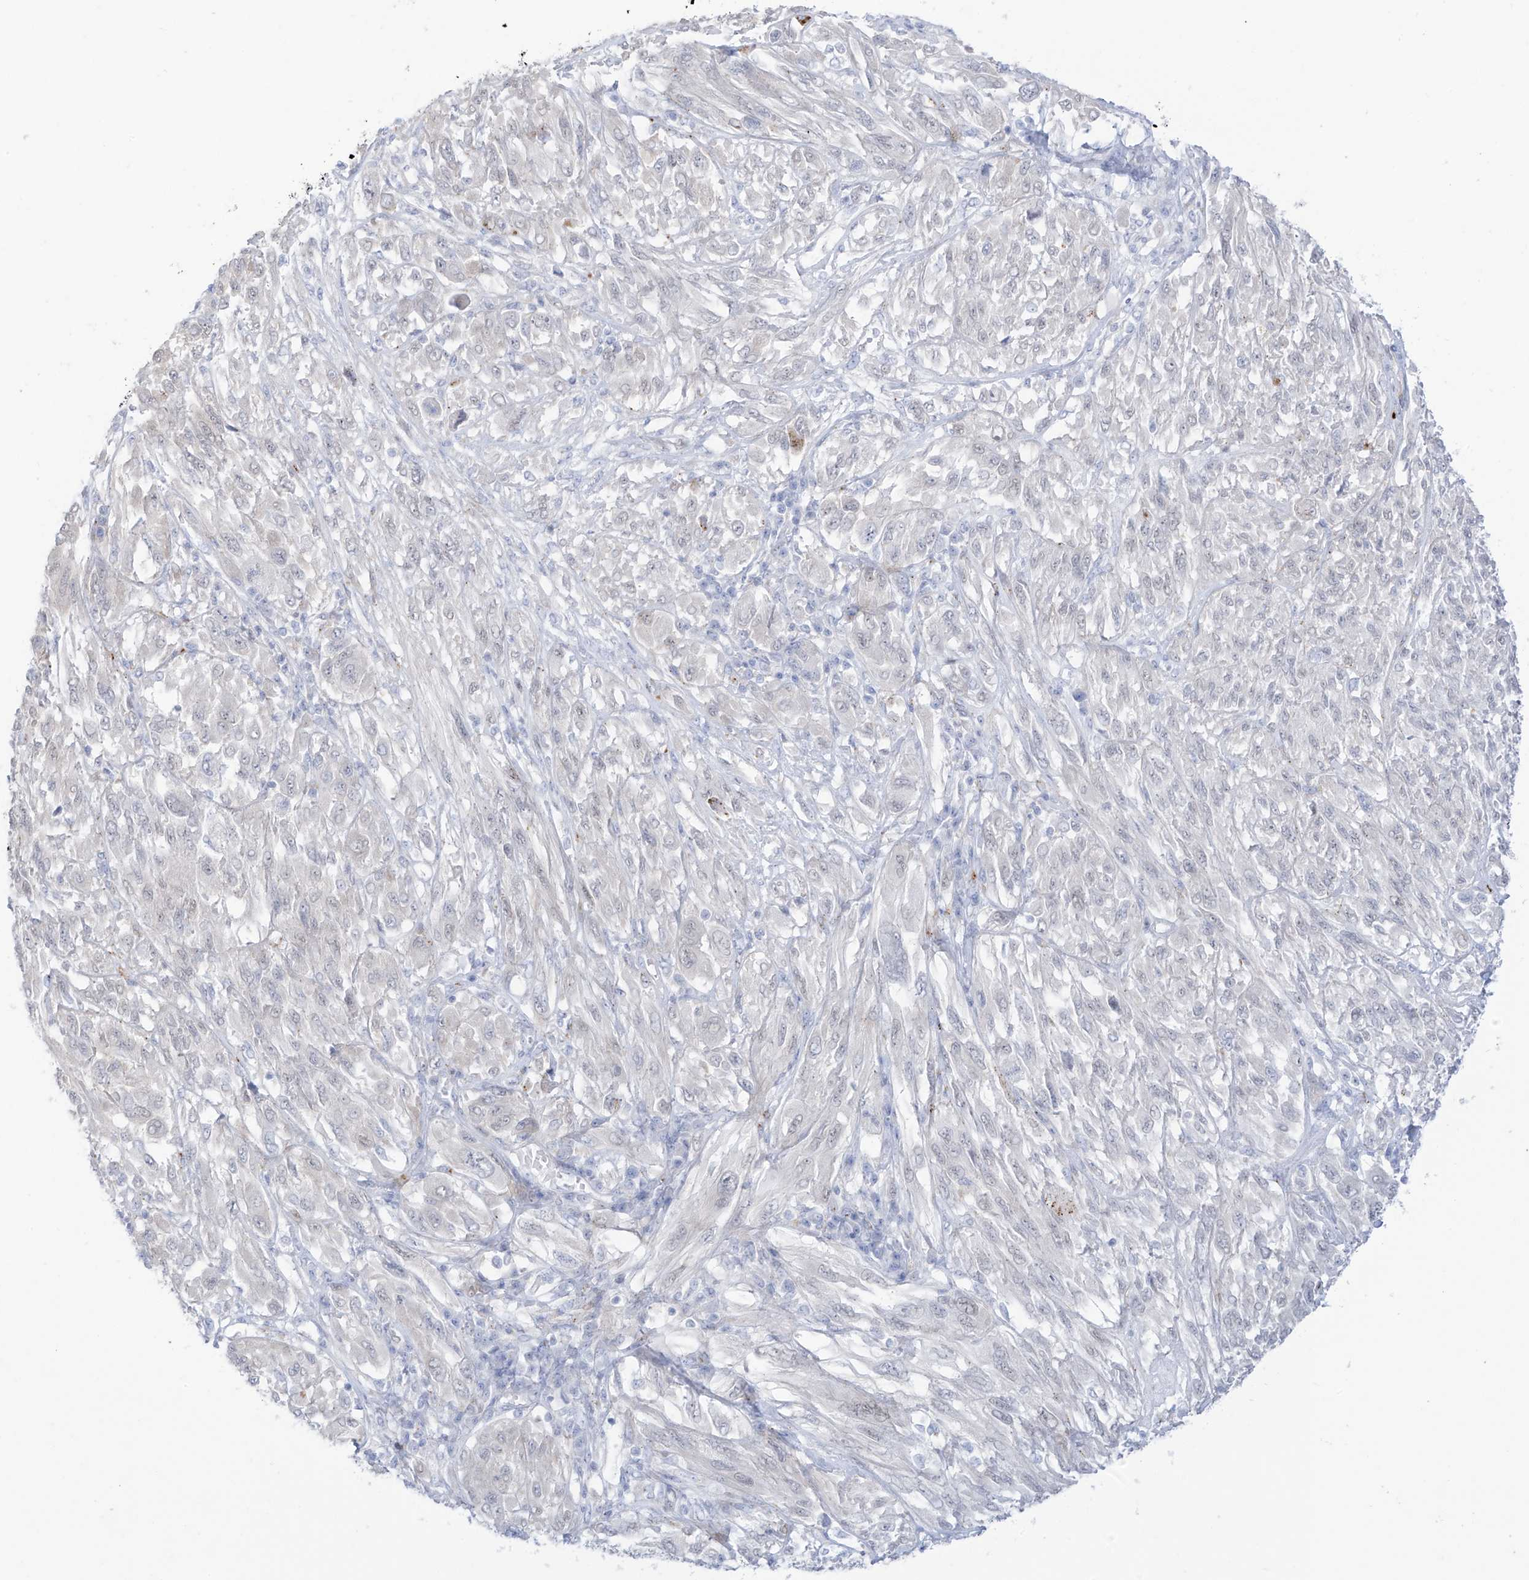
{"staining": {"intensity": "negative", "quantity": "none", "location": "none"}, "tissue": "melanoma", "cell_type": "Tumor cells", "image_type": "cancer", "snomed": [{"axis": "morphology", "description": "Malignant melanoma, NOS"}, {"axis": "topography", "description": "Skin"}], "caption": "High power microscopy image of an immunohistochemistry image of malignant melanoma, revealing no significant expression in tumor cells.", "gene": "PSPH", "patient": {"sex": "female", "age": 91}}